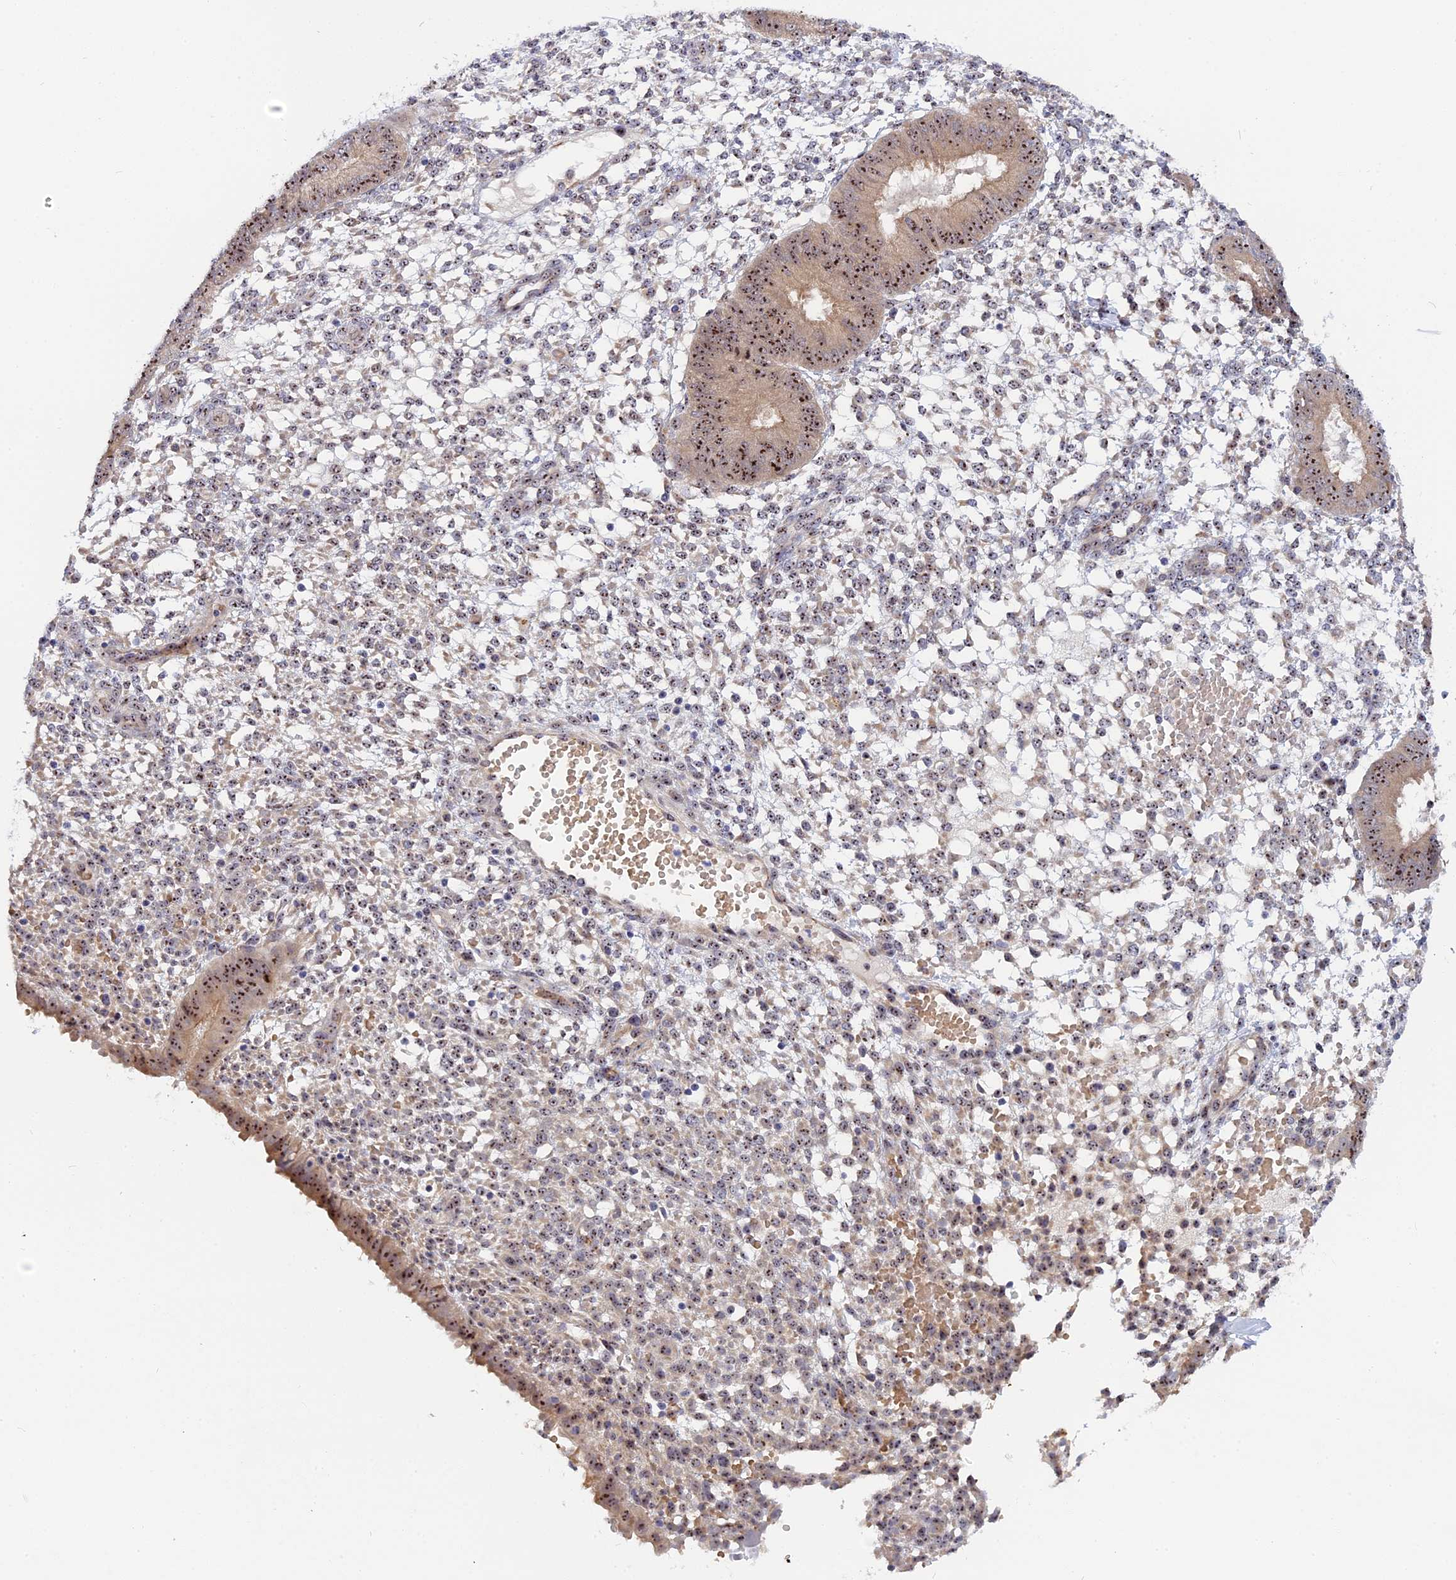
{"staining": {"intensity": "moderate", "quantity": ">75%", "location": "nuclear"}, "tissue": "endometrium", "cell_type": "Cells in endometrial stroma", "image_type": "normal", "snomed": [{"axis": "morphology", "description": "Normal tissue, NOS"}, {"axis": "topography", "description": "Endometrium"}], "caption": "The photomicrograph demonstrates immunohistochemical staining of unremarkable endometrium. There is moderate nuclear expression is identified in about >75% of cells in endometrial stroma. The staining was performed using DAB (3,3'-diaminobenzidine), with brown indicating positive protein expression. Nuclei are stained blue with hematoxylin.", "gene": "DBNDD1", "patient": {"sex": "female", "age": 49}}